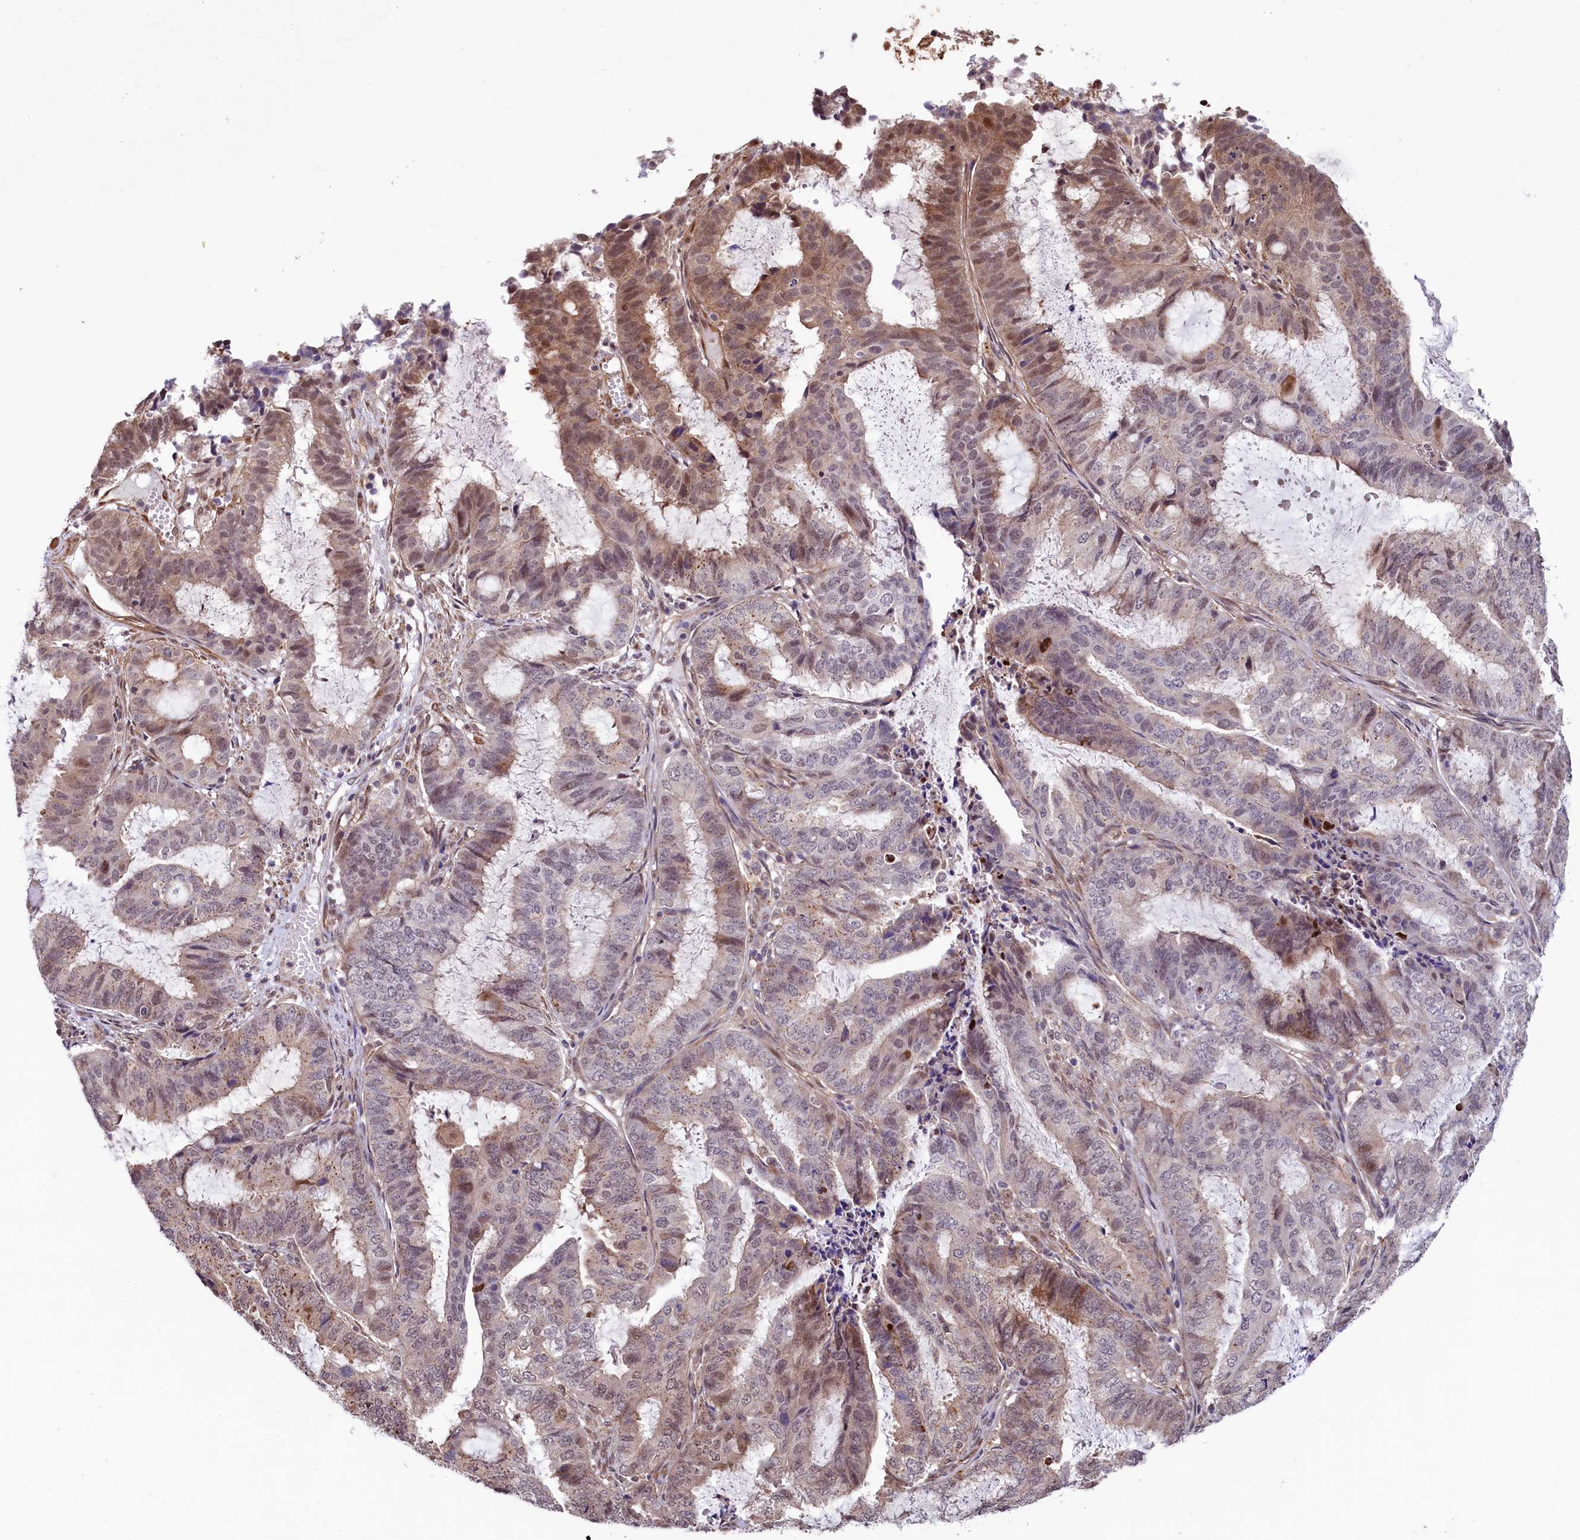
{"staining": {"intensity": "moderate", "quantity": "<25%", "location": "nuclear"}, "tissue": "endometrial cancer", "cell_type": "Tumor cells", "image_type": "cancer", "snomed": [{"axis": "morphology", "description": "Adenocarcinoma, NOS"}, {"axis": "topography", "description": "Endometrium"}], "caption": "Protein staining by immunohistochemistry (IHC) exhibits moderate nuclear expression in approximately <25% of tumor cells in endometrial adenocarcinoma. The staining was performed using DAB to visualize the protein expression in brown, while the nuclei were stained in blue with hematoxylin (Magnification: 20x).", "gene": "LEO1", "patient": {"sex": "female", "age": 51}}